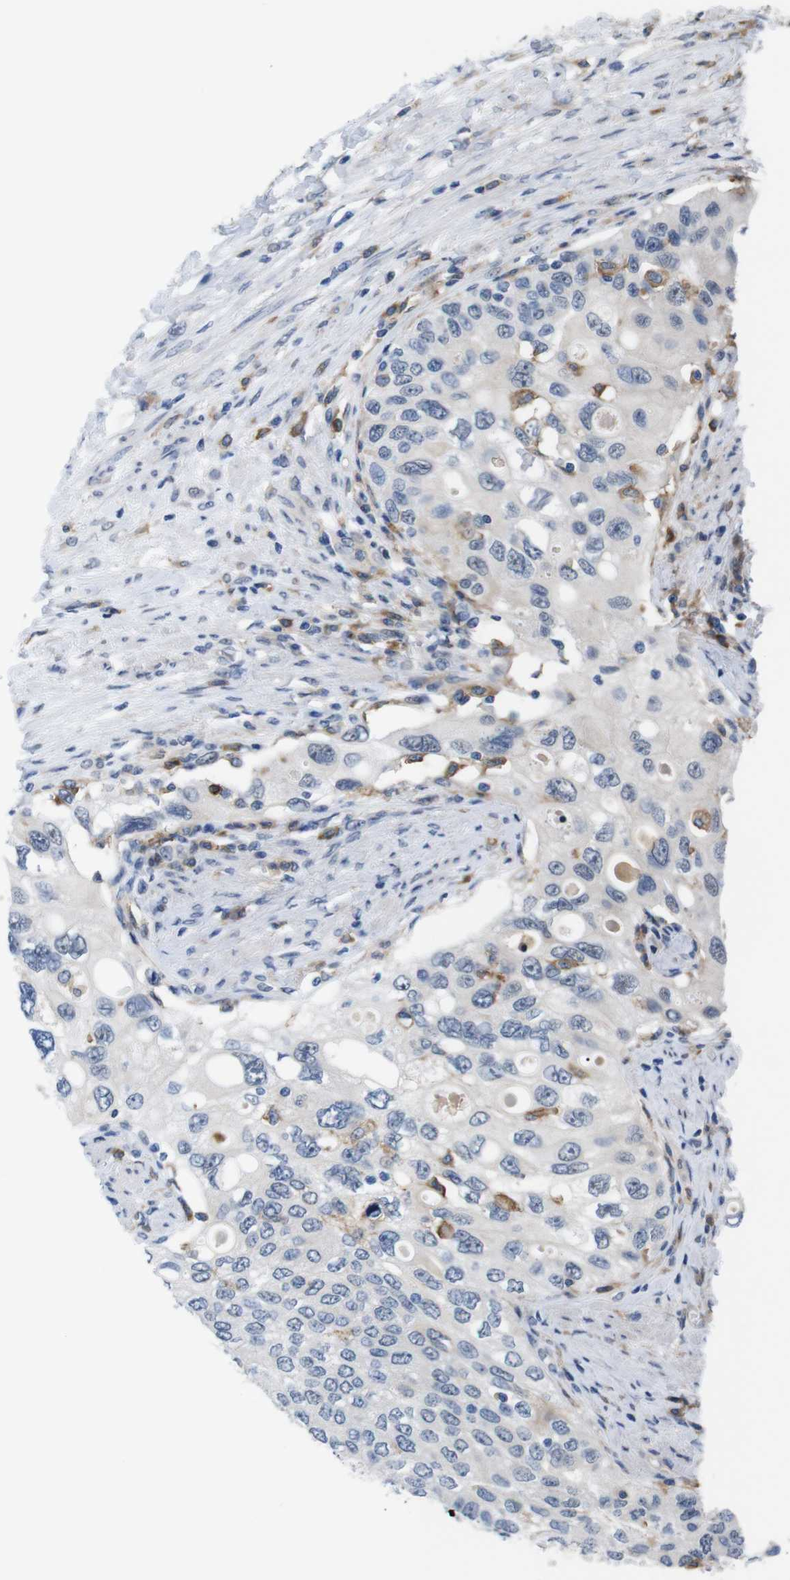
{"staining": {"intensity": "negative", "quantity": "none", "location": "none"}, "tissue": "urothelial cancer", "cell_type": "Tumor cells", "image_type": "cancer", "snomed": [{"axis": "morphology", "description": "Urothelial carcinoma, High grade"}, {"axis": "topography", "description": "Urinary bladder"}], "caption": "Immunohistochemistry micrograph of human high-grade urothelial carcinoma stained for a protein (brown), which reveals no positivity in tumor cells.", "gene": "CD300C", "patient": {"sex": "female", "age": 56}}